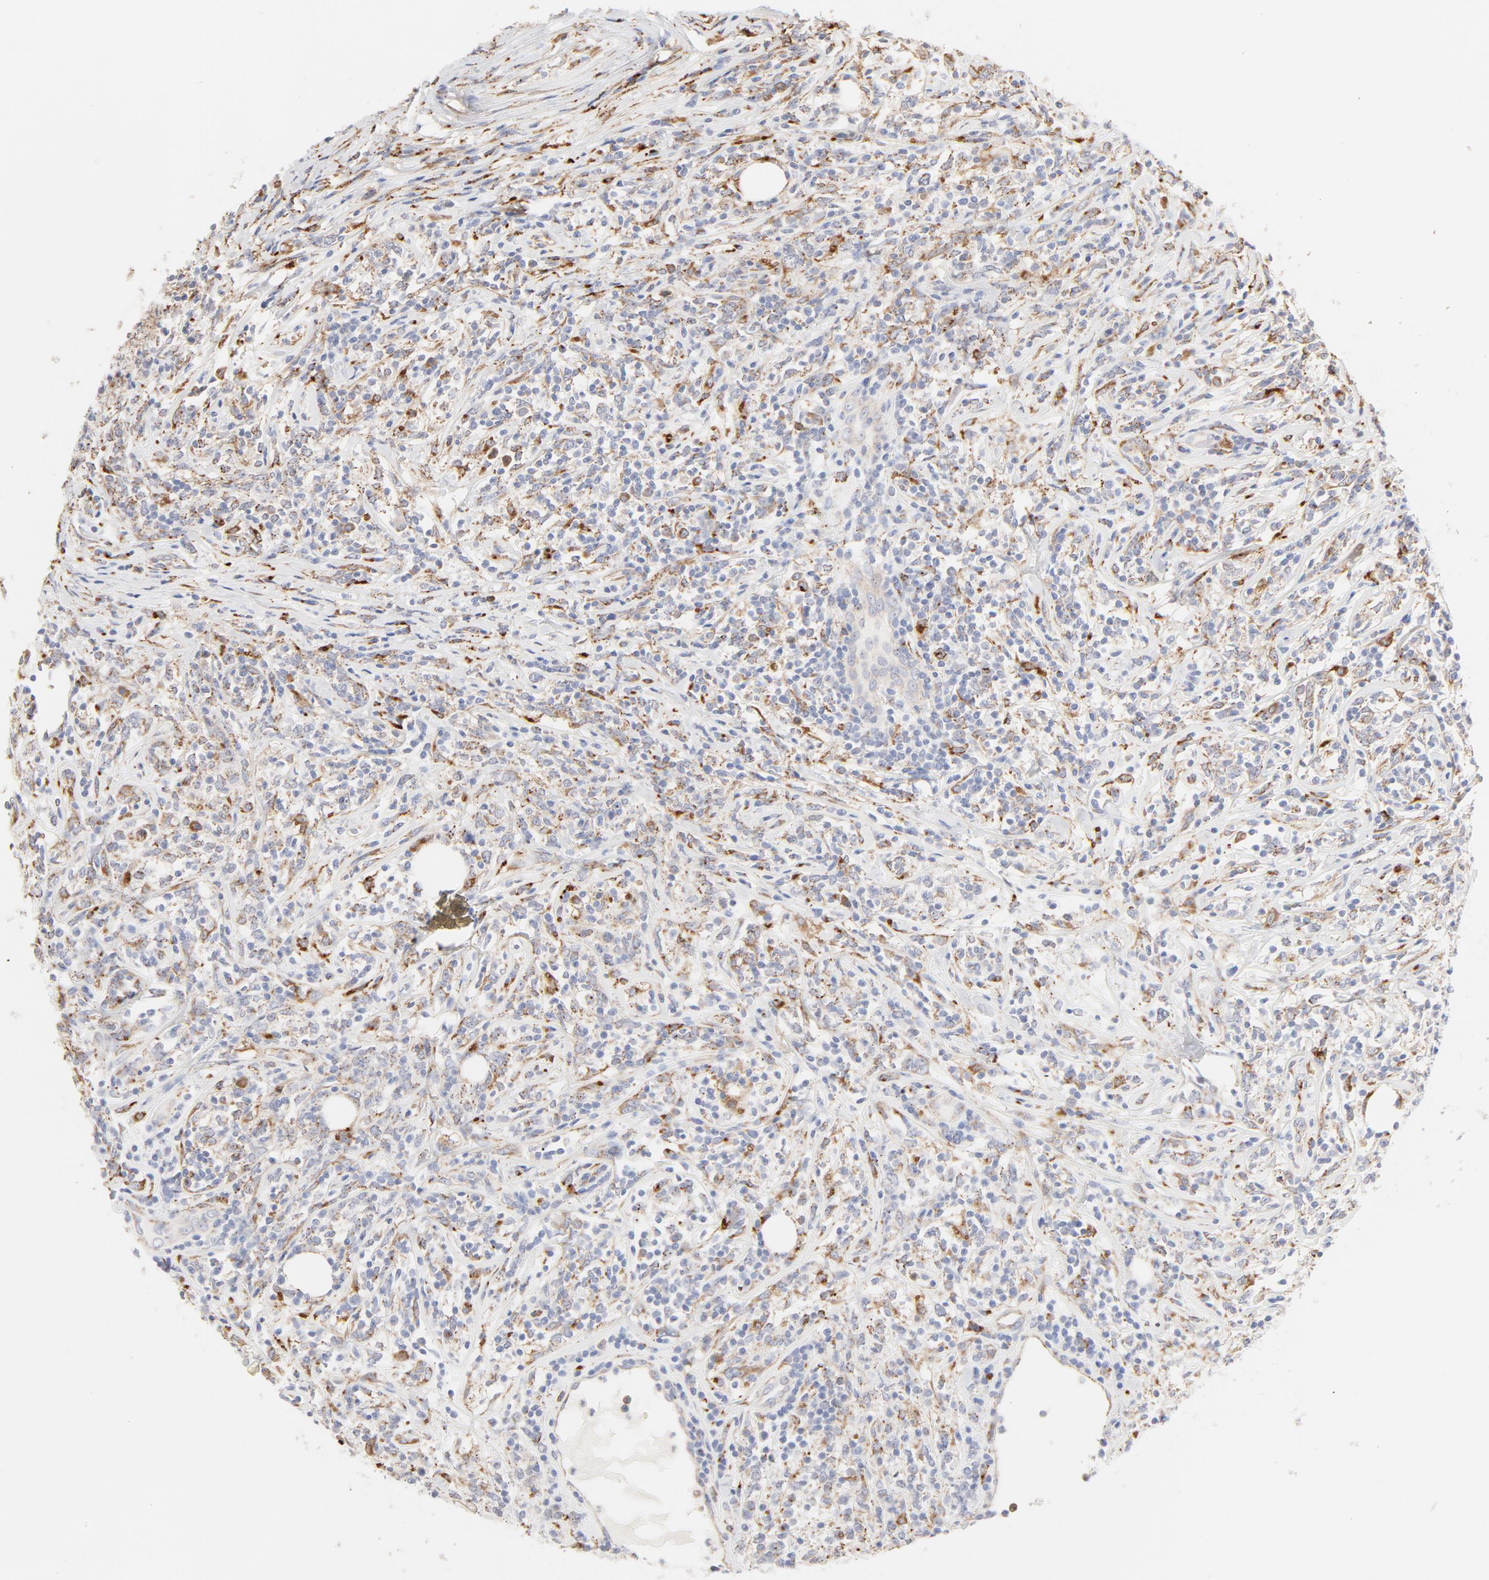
{"staining": {"intensity": "moderate", "quantity": "25%-75%", "location": "cytoplasmic/membranous"}, "tissue": "lymphoma", "cell_type": "Tumor cells", "image_type": "cancer", "snomed": [{"axis": "morphology", "description": "Malignant lymphoma, non-Hodgkin's type, High grade"}, {"axis": "topography", "description": "Lymph node"}], "caption": "Lymphoma was stained to show a protein in brown. There is medium levels of moderate cytoplasmic/membranous staining in approximately 25%-75% of tumor cells. The staining was performed using DAB (3,3'-diaminobenzidine), with brown indicating positive protein expression. Nuclei are stained blue with hematoxylin.", "gene": "CTSH", "patient": {"sex": "female", "age": 84}}